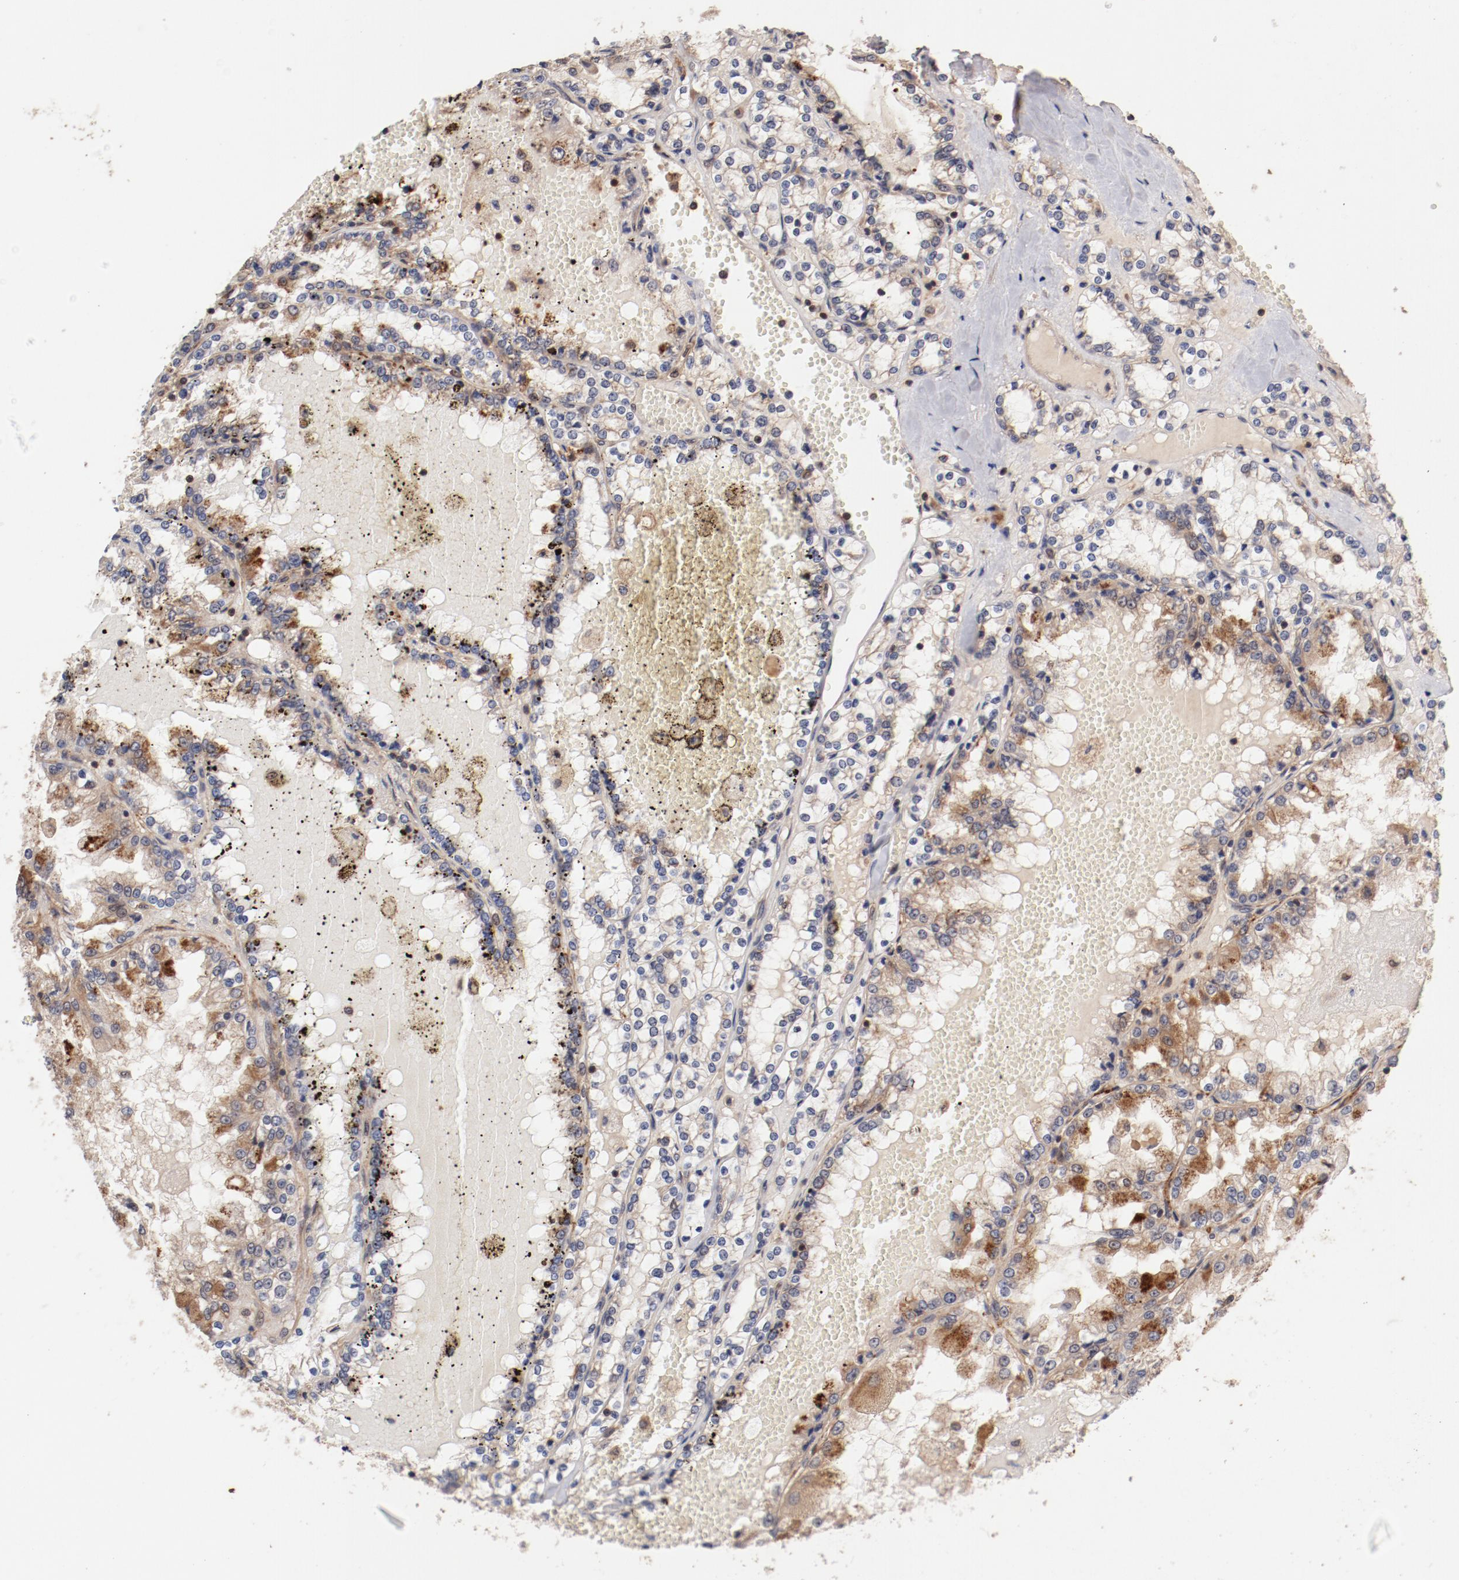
{"staining": {"intensity": "weak", "quantity": ">75%", "location": "cytoplasmic/membranous"}, "tissue": "renal cancer", "cell_type": "Tumor cells", "image_type": "cancer", "snomed": [{"axis": "morphology", "description": "Adenocarcinoma, NOS"}, {"axis": "topography", "description": "Kidney"}], "caption": "Tumor cells exhibit low levels of weak cytoplasmic/membranous expression in approximately >75% of cells in adenocarcinoma (renal). Nuclei are stained in blue.", "gene": "GUF1", "patient": {"sex": "female", "age": 56}}